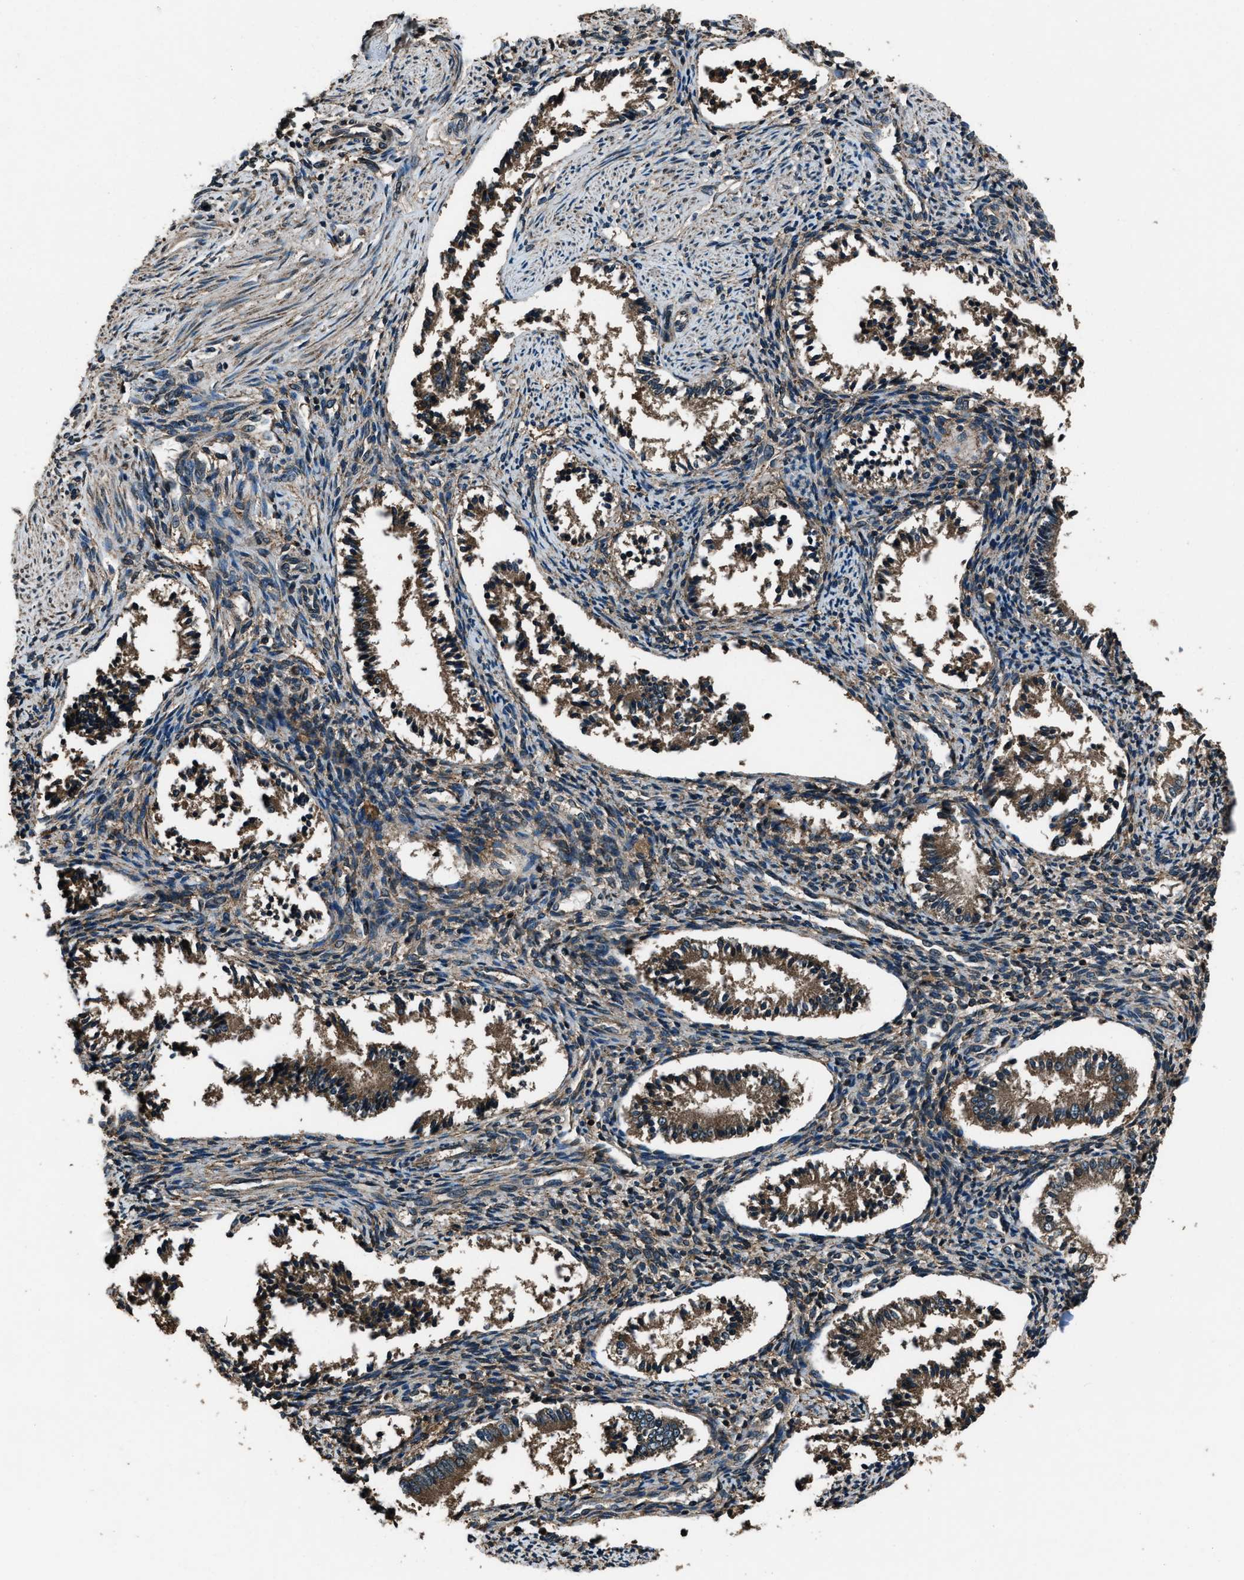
{"staining": {"intensity": "moderate", "quantity": ">75%", "location": "cytoplasmic/membranous"}, "tissue": "endometrium", "cell_type": "Cells in endometrial stroma", "image_type": "normal", "snomed": [{"axis": "morphology", "description": "Normal tissue, NOS"}, {"axis": "topography", "description": "Endometrium"}], "caption": "There is medium levels of moderate cytoplasmic/membranous positivity in cells in endometrial stroma of unremarkable endometrium, as demonstrated by immunohistochemical staining (brown color).", "gene": "TRIM4", "patient": {"sex": "female", "age": 42}}